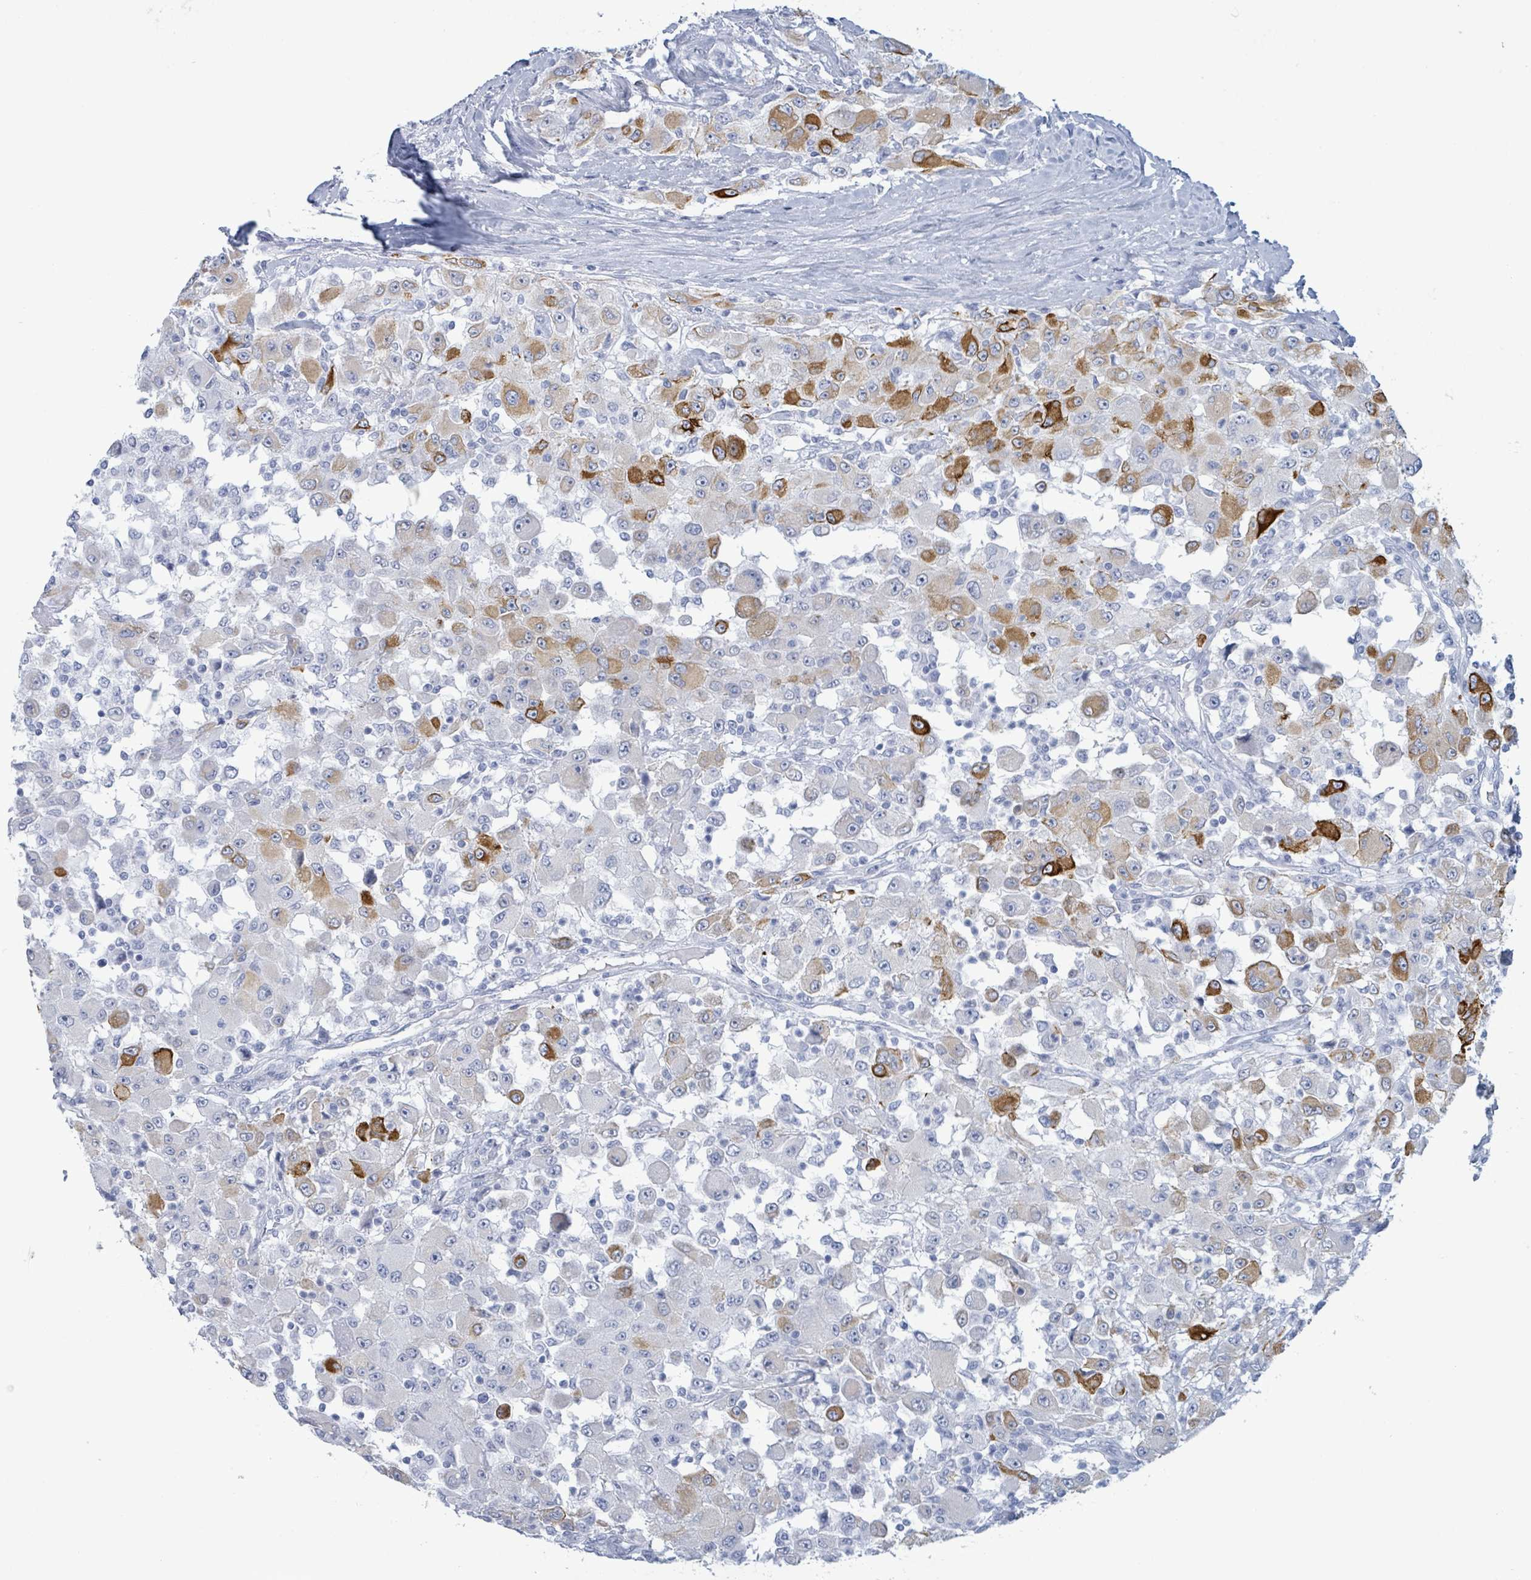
{"staining": {"intensity": "strong", "quantity": "<25%", "location": "cytoplasmic/membranous"}, "tissue": "renal cancer", "cell_type": "Tumor cells", "image_type": "cancer", "snomed": [{"axis": "morphology", "description": "Adenocarcinoma, NOS"}, {"axis": "topography", "description": "Kidney"}], "caption": "Immunohistochemistry (IHC) of human adenocarcinoma (renal) exhibits medium levels of strong cytoplasmic/membranous expression in about <25% of tumor cells.", "gene": "KRT8", "patient": {"sex": "female", "age": 67}}